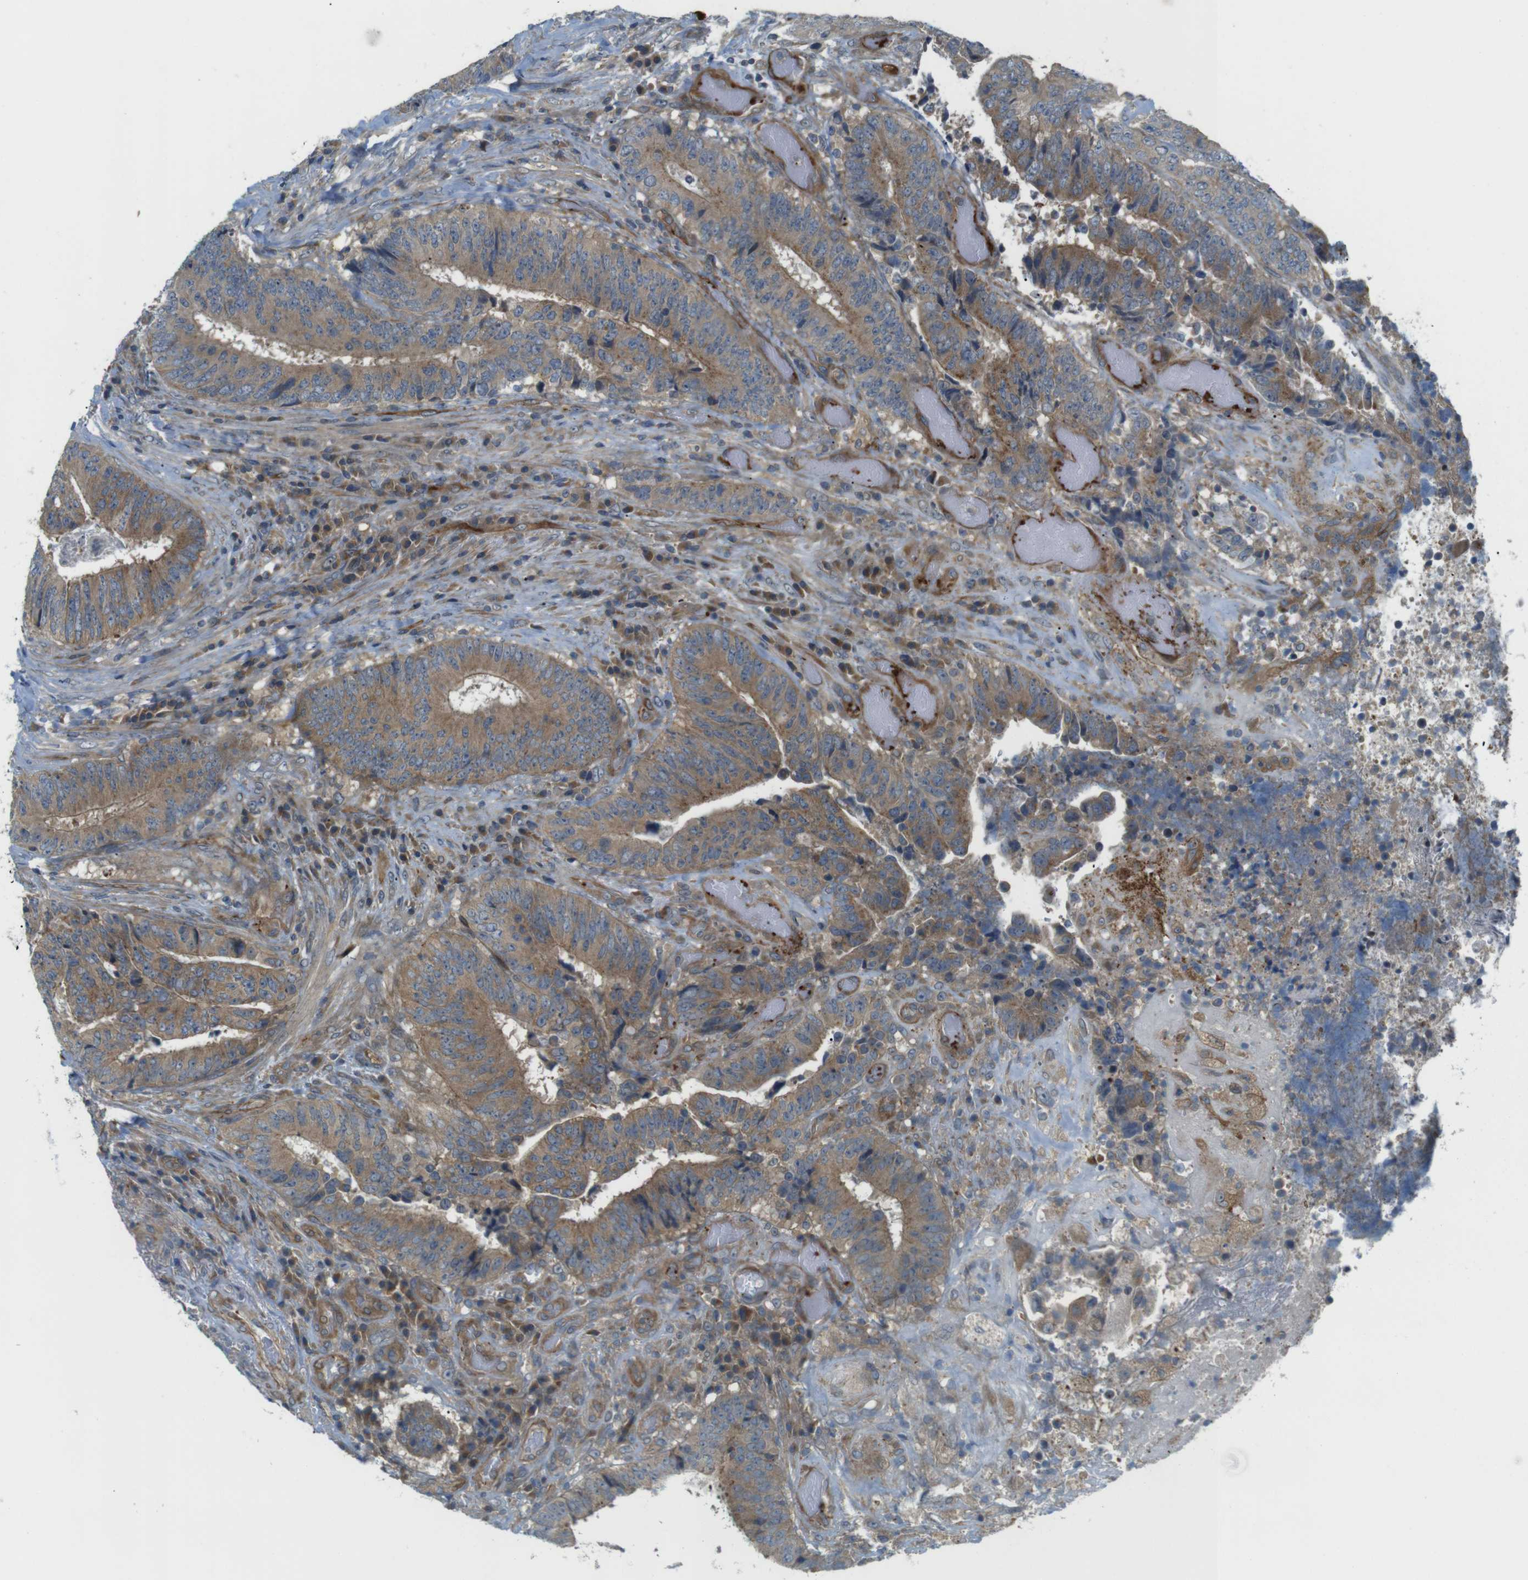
{"staining": {"intensity": "moderate", "quantity": ">75%", "location": "cytoplasmic/membranous"}, "tissue": "colorectal cancer", "cell_type": "Tumor cells", "image_type": "cancer", "snomed": [{"axis": "morphology", "description": "Adenocarcinoma, NOS"}, {"axis": "topography", "description": "Rectum"}], "caption": "Tumor cells display medium levels of moderate cytoplasmic/membranous expression in approximately >75% of cells in colorectal cancer (adenocarcinoma). (DAB IHC with brightfield microscopy, high magnification).", "gene": "TSC1", "patient": {"sex": "male", "age": 72}}